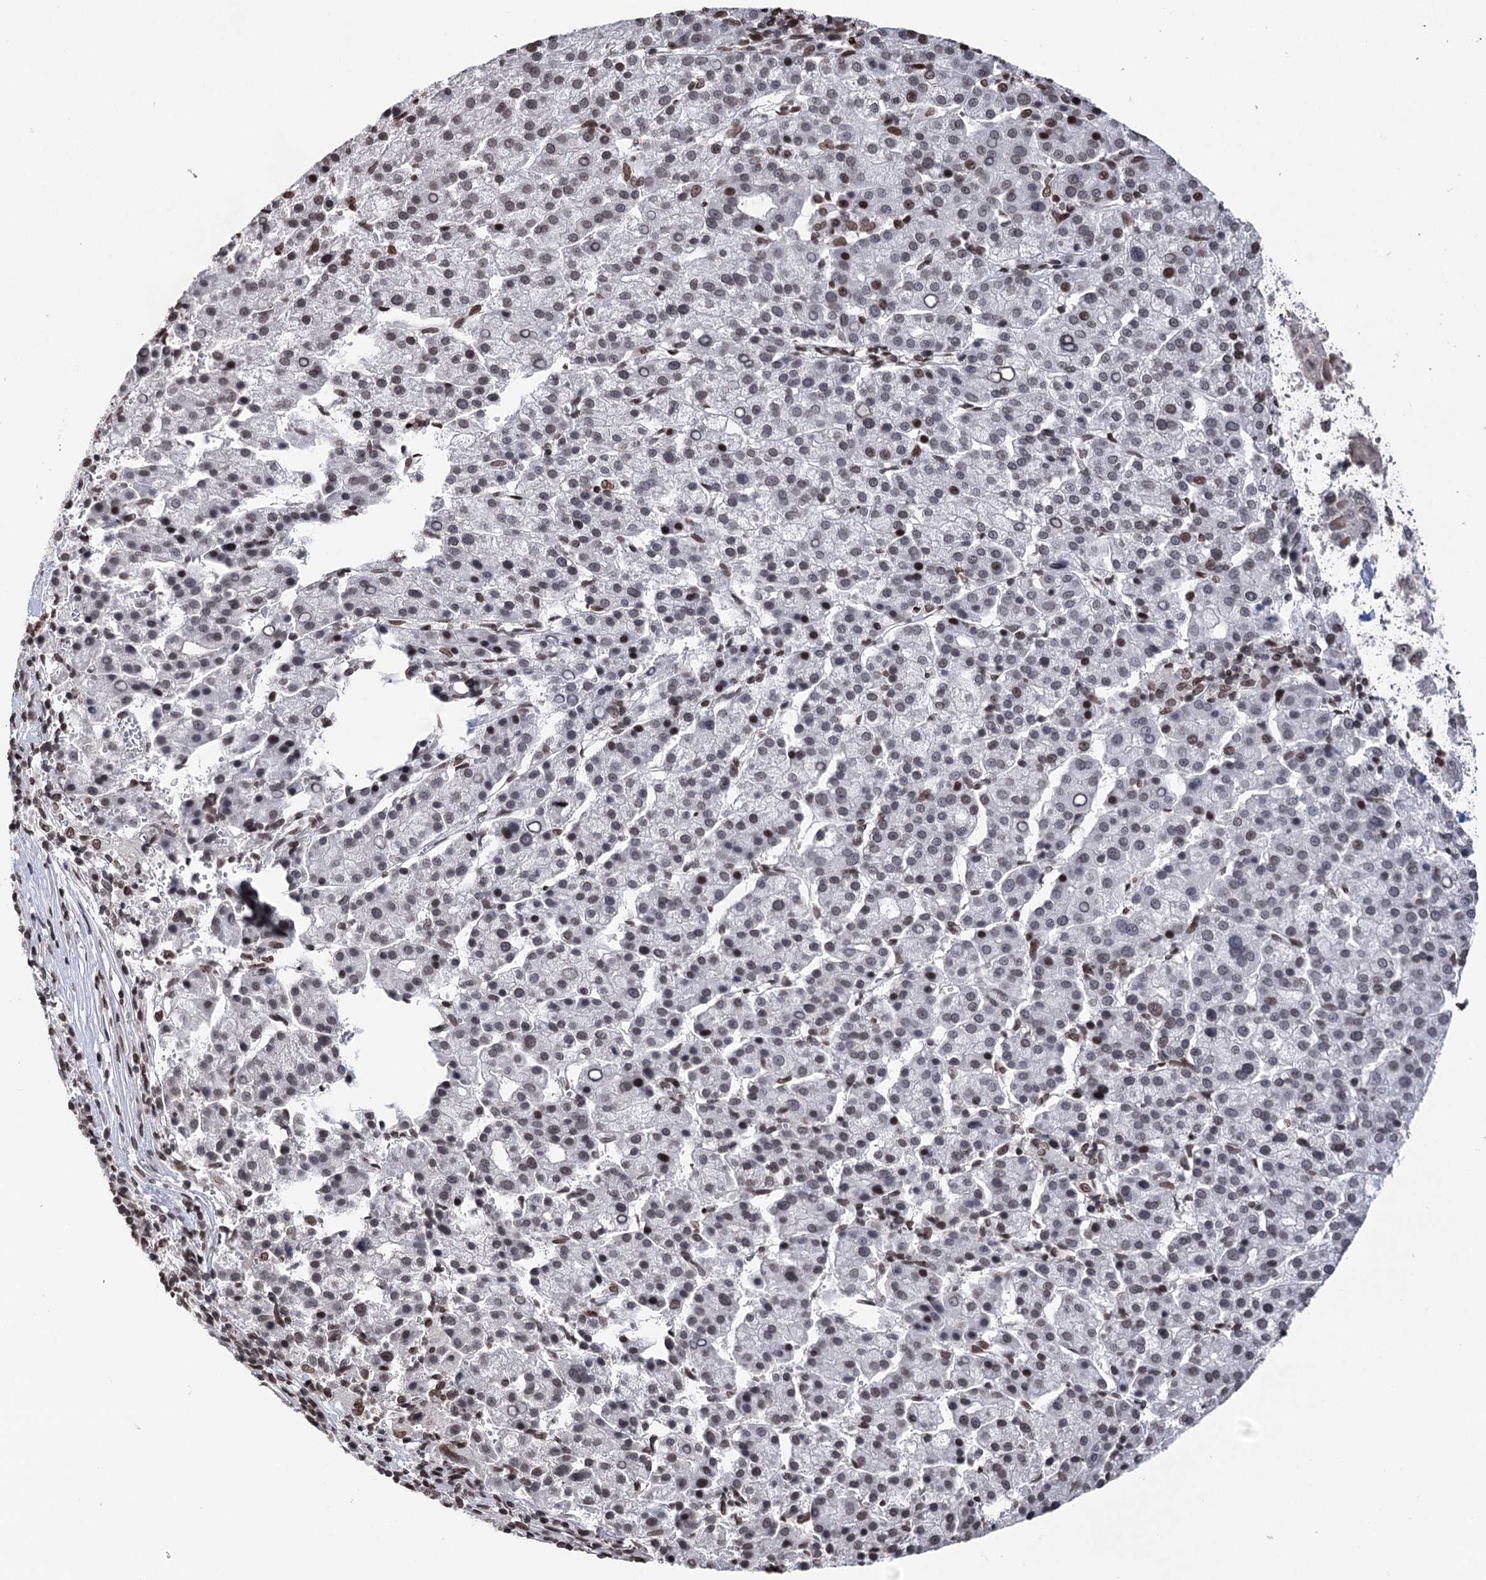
{"staining": {"intensity": "weak", "quantity": "25%-75%", "location": "nuclear"}, "tissue": "liver cancer", "cell_type": "Tumor cells", "image_type": "cancer", "snomed": [{"axis": "morphology", "description": "Carcinoma, Hepatocellular, NOS"}, {"axis": "topography", "description": "Liver"}], "caption": "Immunohistochemistry (DAB) staining of liver hepatocellular carcinoma reveals weak nuclear protein positivity in about 25%-75% of tumor cells. Immunohistochemistry (ihc) stains the protein in brown and the nuclei are stained blue.", "gene": "CCDC77", "patient": {"sex": "female", "age": 58}}